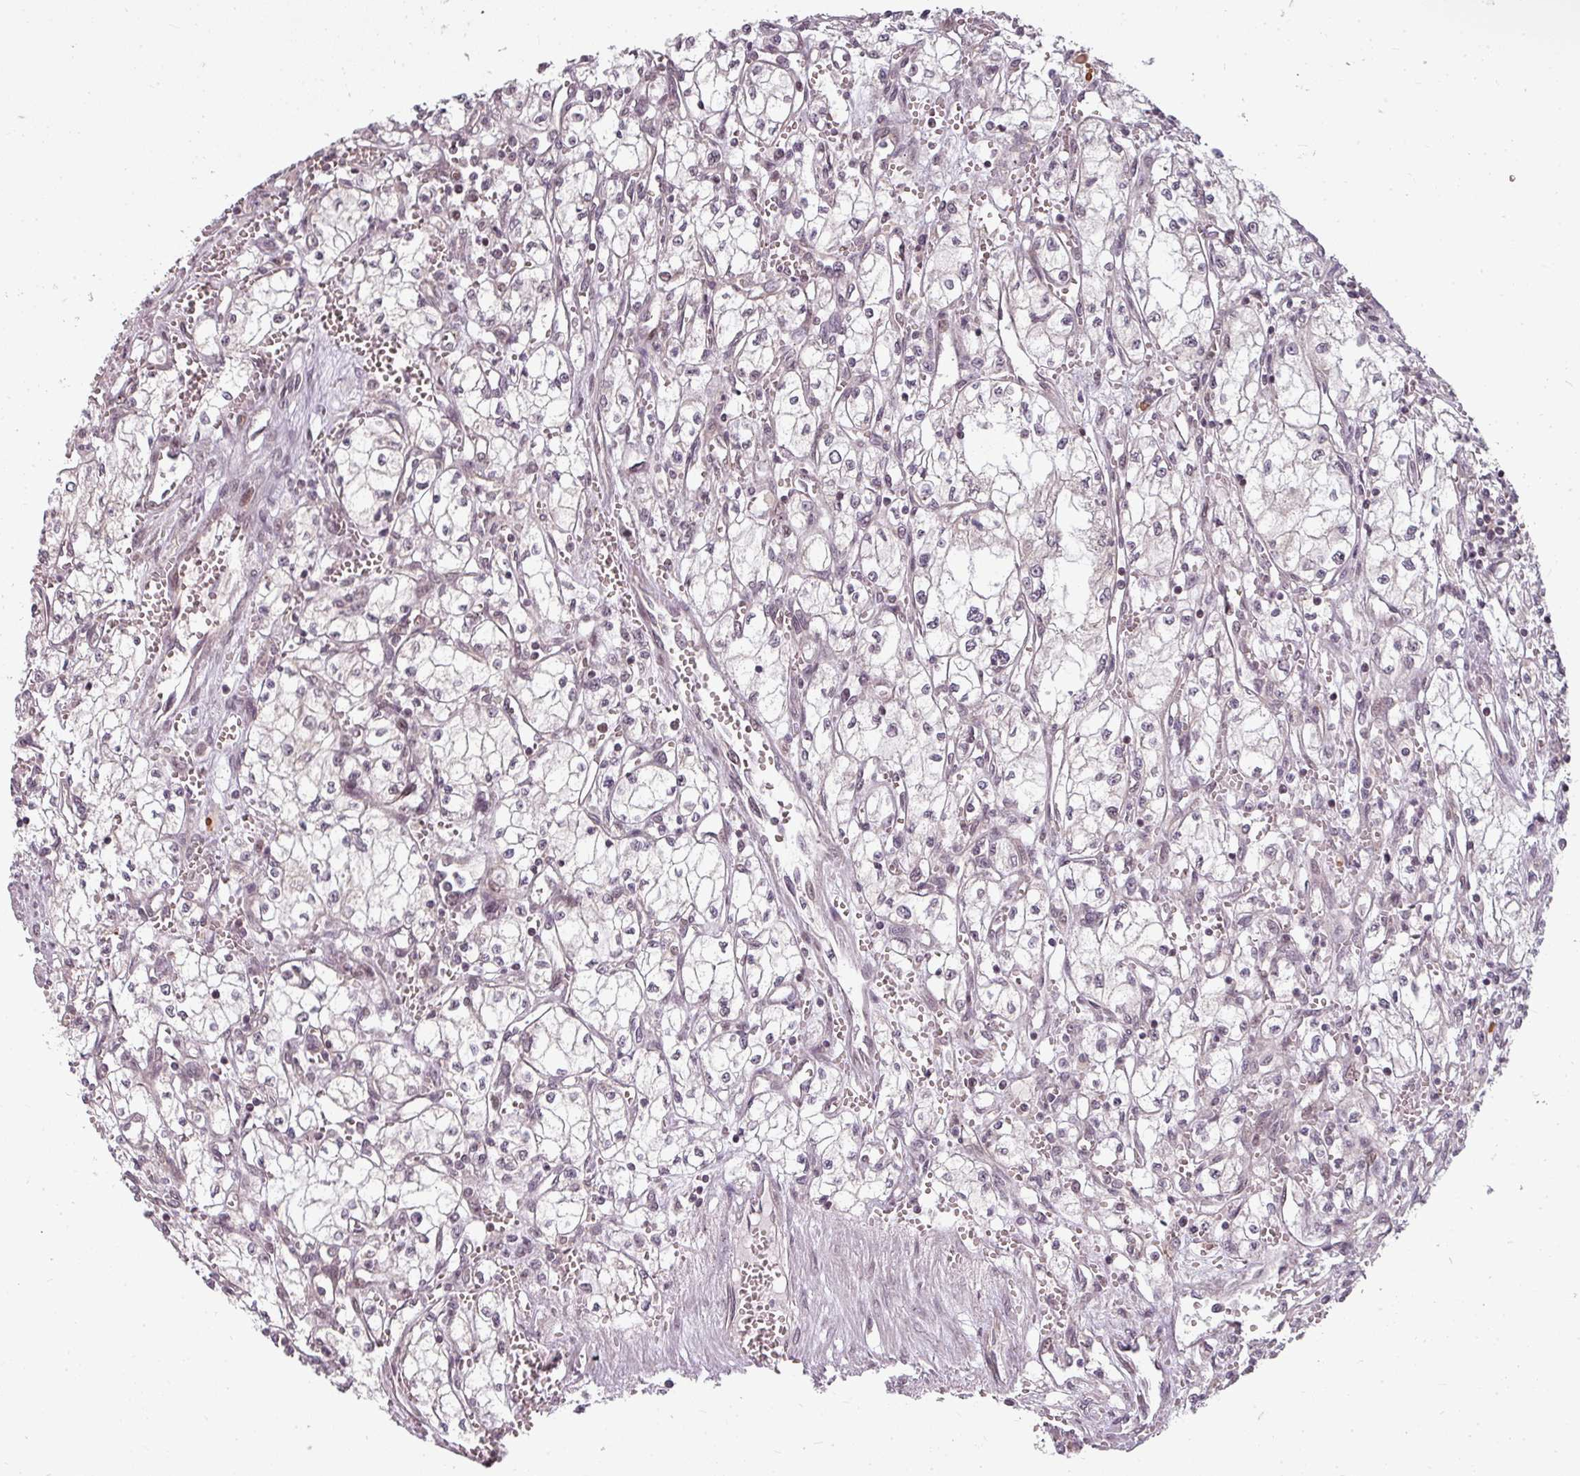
{"staining": {"intensity": "negative", "quantity": "none", "location": "none"}, "tissue": "renal cancer", "cell_type": "Tumor cells", "image_type": "cancer", "snomed": [{"axis": "morphology", "description": "Adenocarcinoma, NOS"}, {"axis": "topography", "description": "Kidney"}], "caption": "Immunohistochemistry (IHC) micrograph of neoplastic tissue: human renal cancer stained with DAB demonstrates no significant protein positivity in tumor cells. The staining is performed using DAB (3,3'-diaminobenzidine) brown chromogen with nuclei counter-stained in using hematoxylin.", "gene": "CLIC1", "patient": {"sex": "male", "age": 59}}